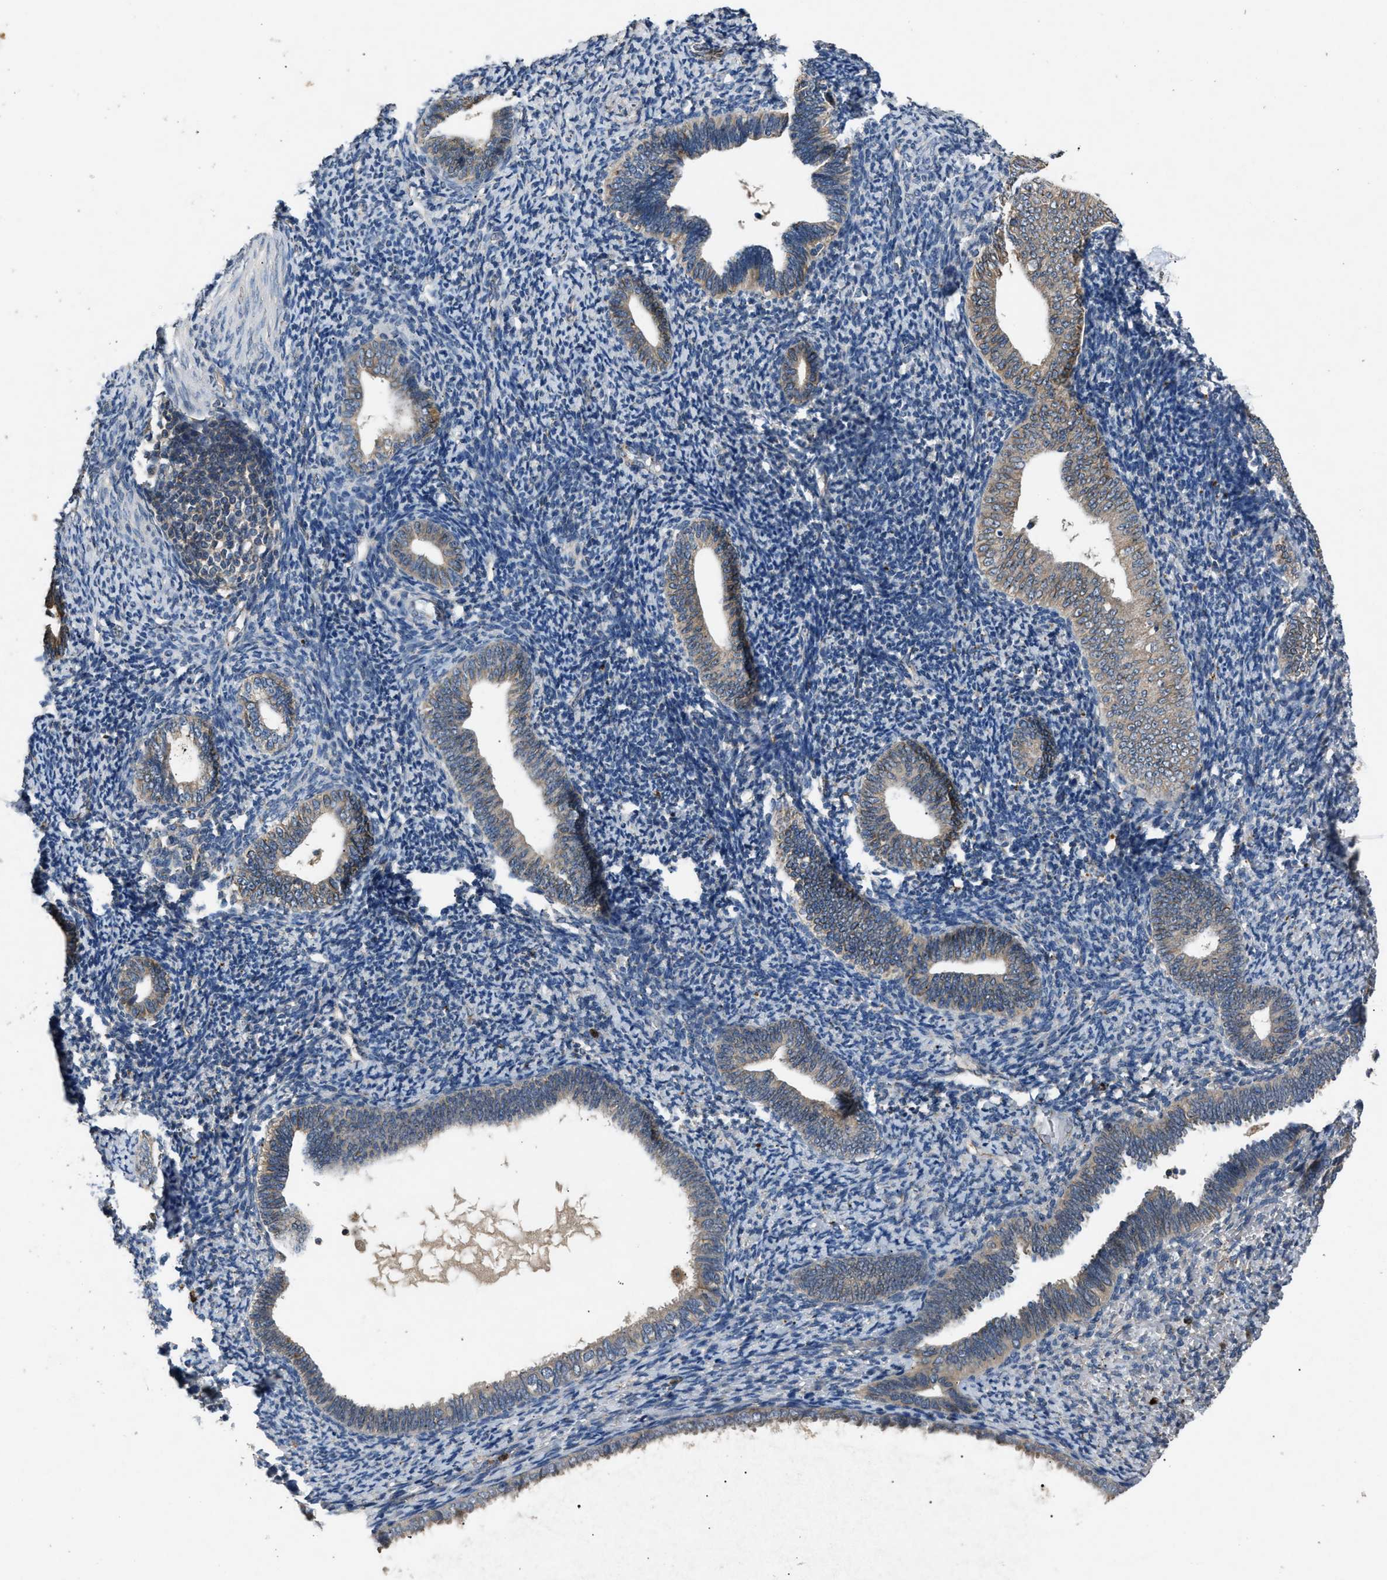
{"staining": {"intensity": "negative", "quantity": "none", "location": "none"}, "tissue": "endometrium", "cell_type": "Cells in endometrial stroma", "image_type": "normal", "snomed": [{"axis": "morphology", "description": "Normal tissue, NOS"}, {"axis": "topography", "description": "Endometrium"}], "caption": "Histopathology image shows no protein positivity in cells in endometrial stroma of benign endometrium.", "gene": "PPID", "patient": {"sex": "female", "age": 66}}